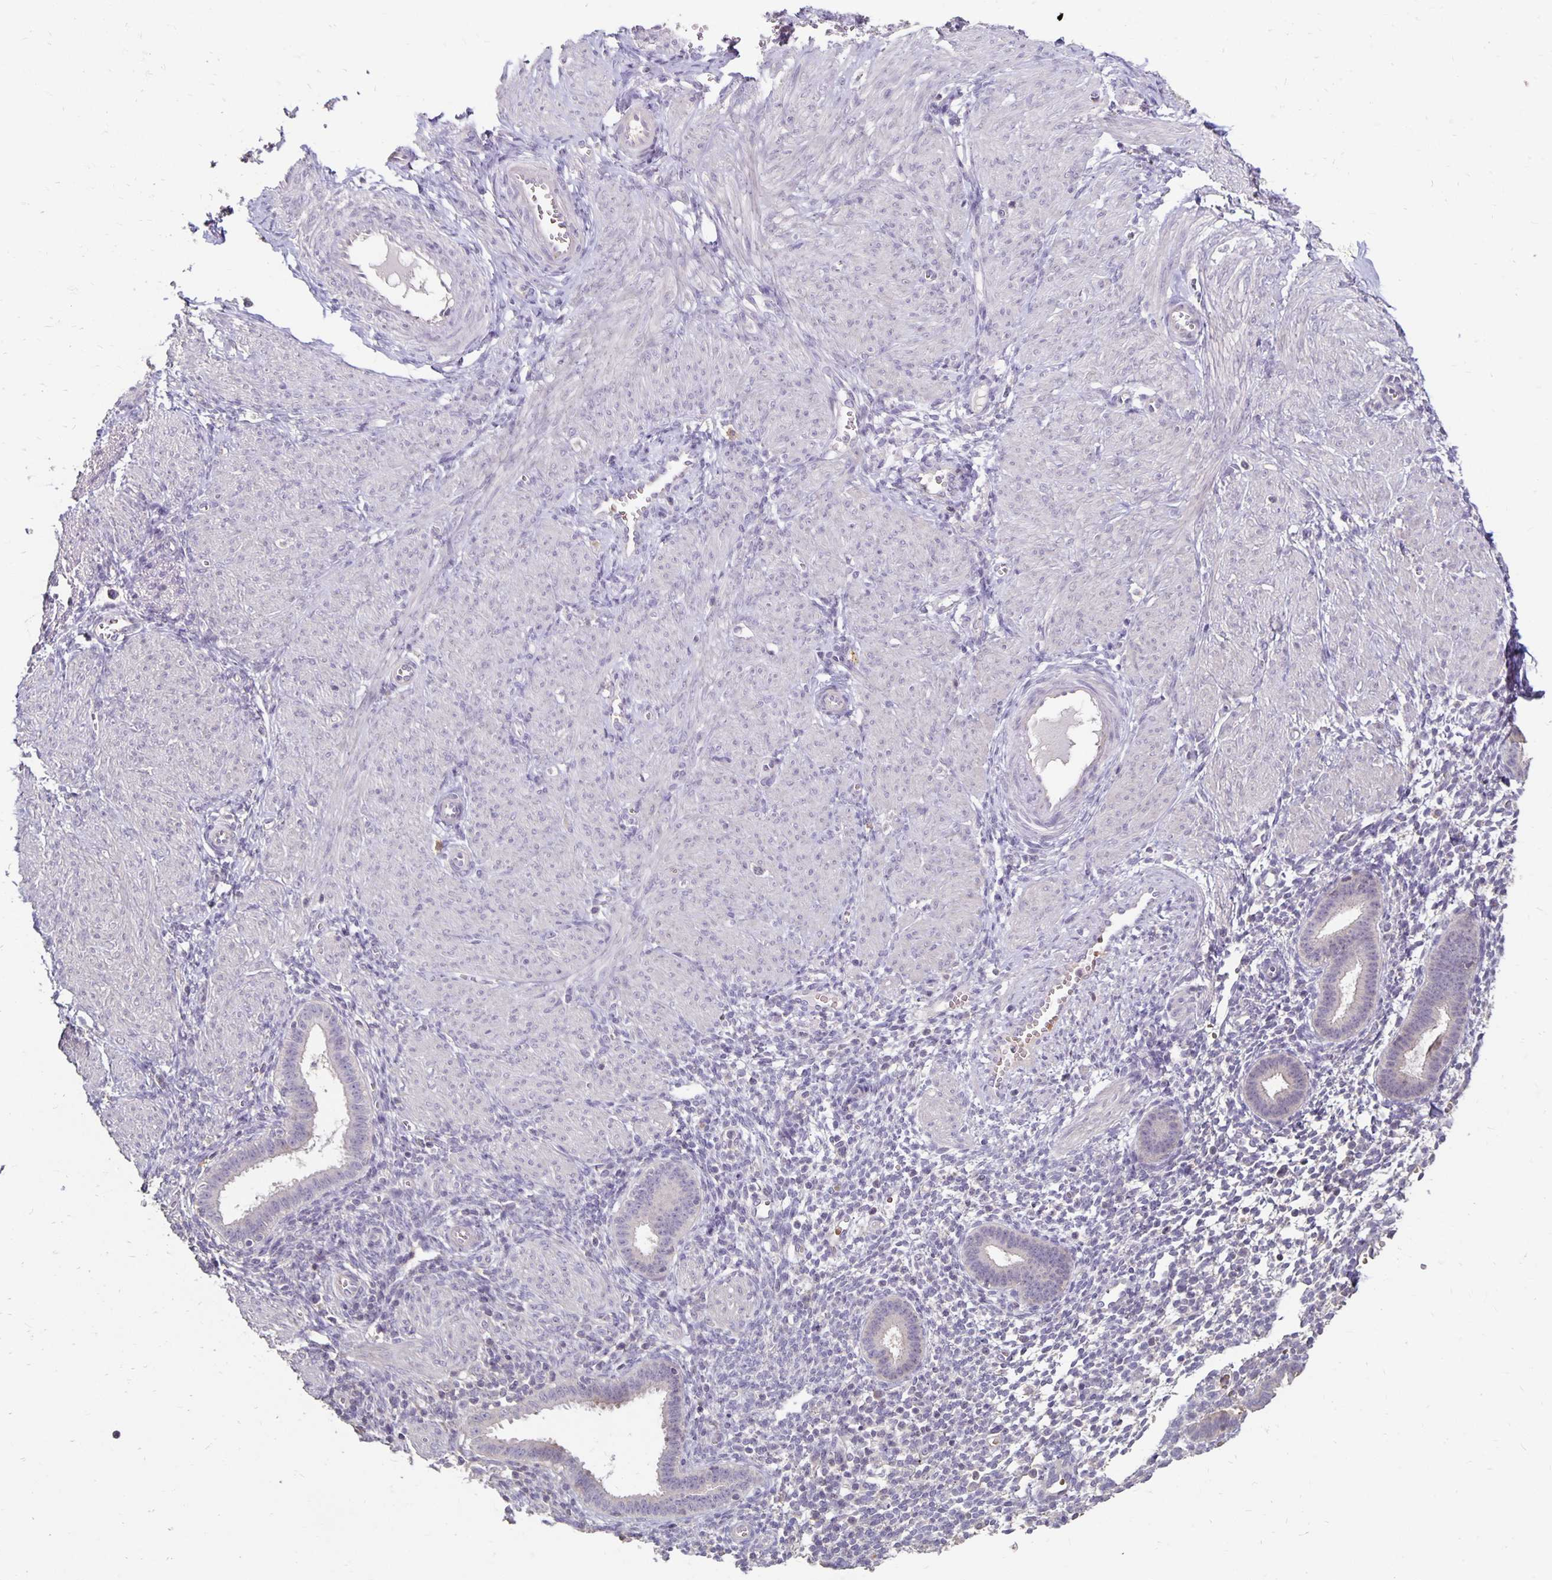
{"staining": {"intensity": "negative", "quantity": "none", "location": "none"}, "tissue": "endometrium", "cell_type": "Cells in endometrial stroma", "image_type": "normal", "snomed": [{"axis": "morphology", "description": "Normal tissue, NOS"}, {"axis": "topography", "description": "Endometrium"}], "caption": "A high-resolution photomicrograph shows IHC staining of normal endometrium, which reveals no significant expression in cells in endometrial stroma. Brightfield microscopy of immunohistochemistry (IHC) stained with DAB (brown) and hematoxylin (blue), captured at high magnification.", "gene": "CST6", "patient": {"sex": "female", "age": 36}}